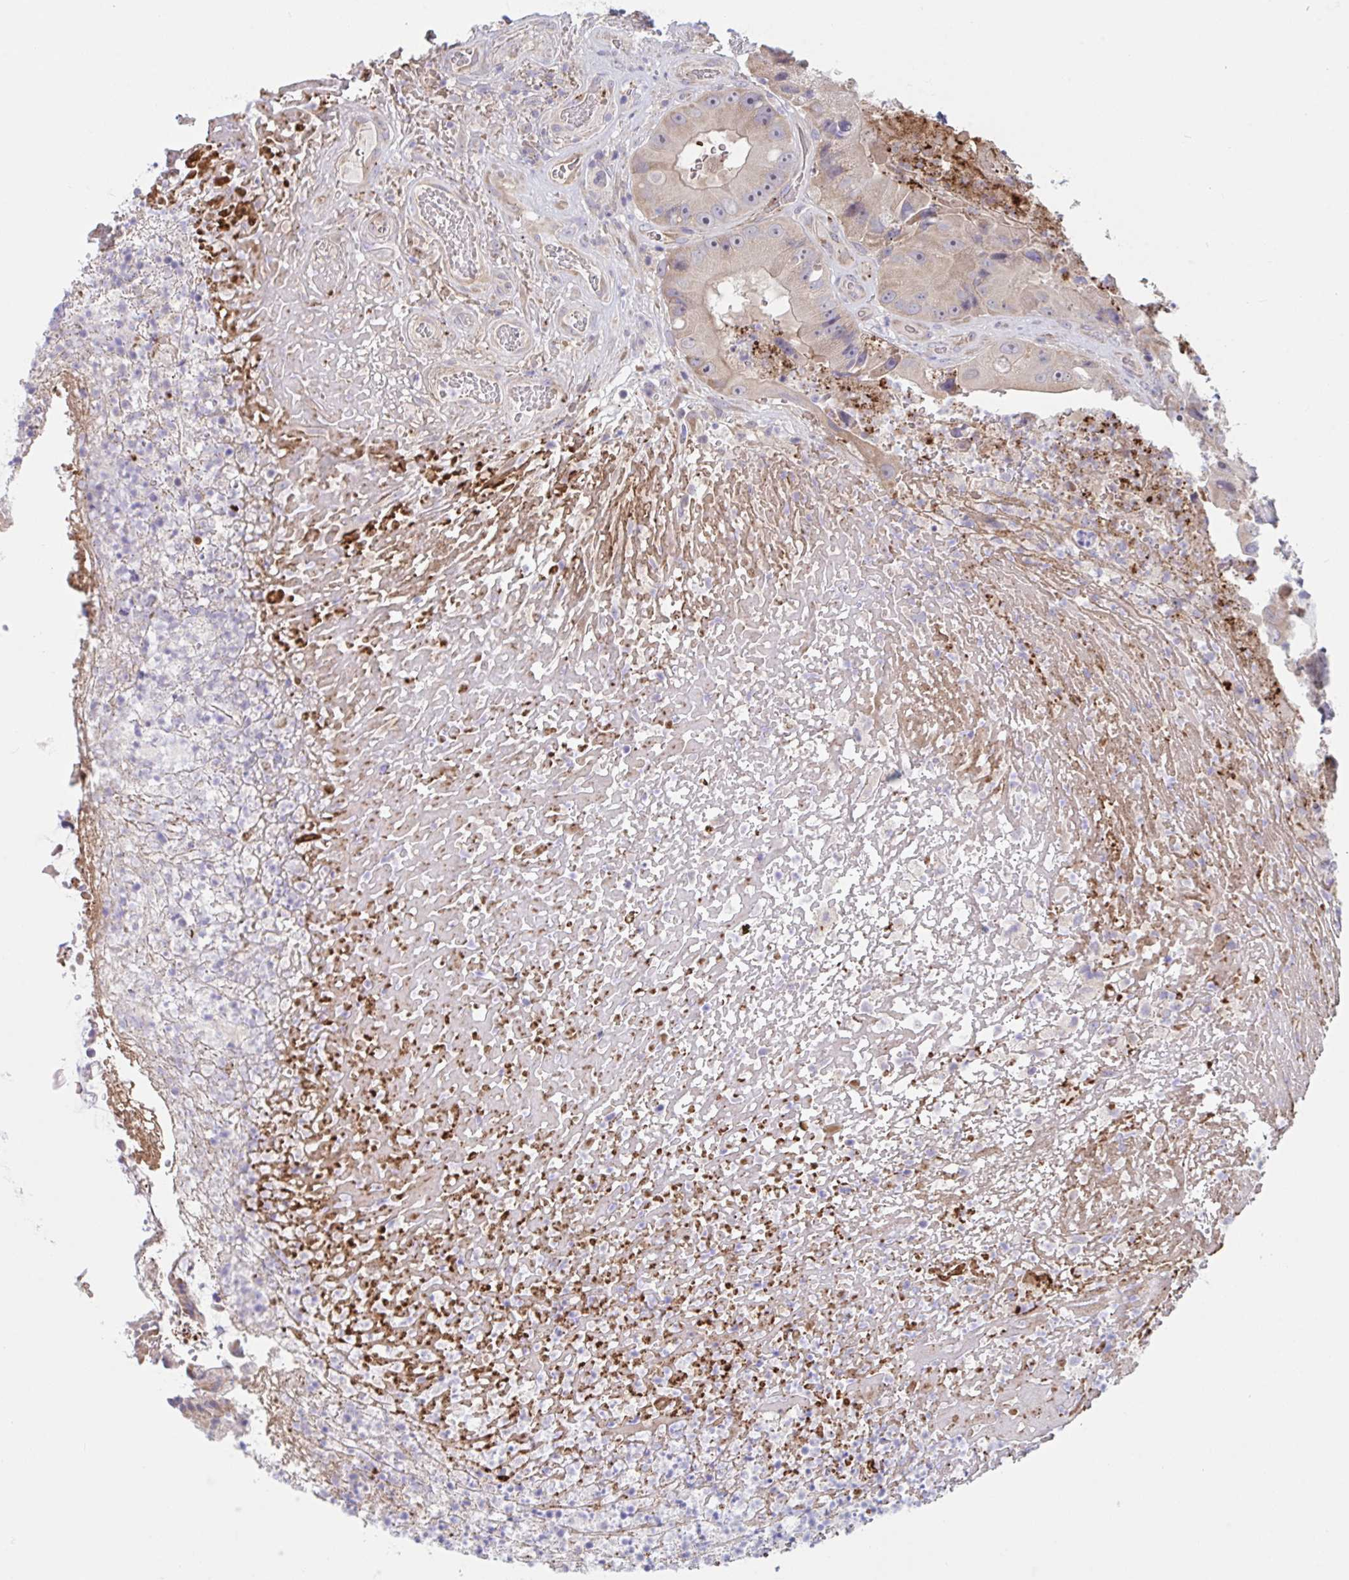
{"staining": {"intensity": "negative", "quantity": "none", "location": "none"}, "tissue": "colorectal cancer", "cell_type": "Tumor cells", "image_type": "cancer", "snomed": [{"axis": "morphology", "description": "Adenocarcinoma, NOS"}, {"axis": "topography", "description": "Colon"}], "caption": "Immunohistochemistry (IHC) of colorectal cancer exhibits no positivity in tumor cells.", "gene": "IL37", "patient": {"sex": "female", "age": 86}}